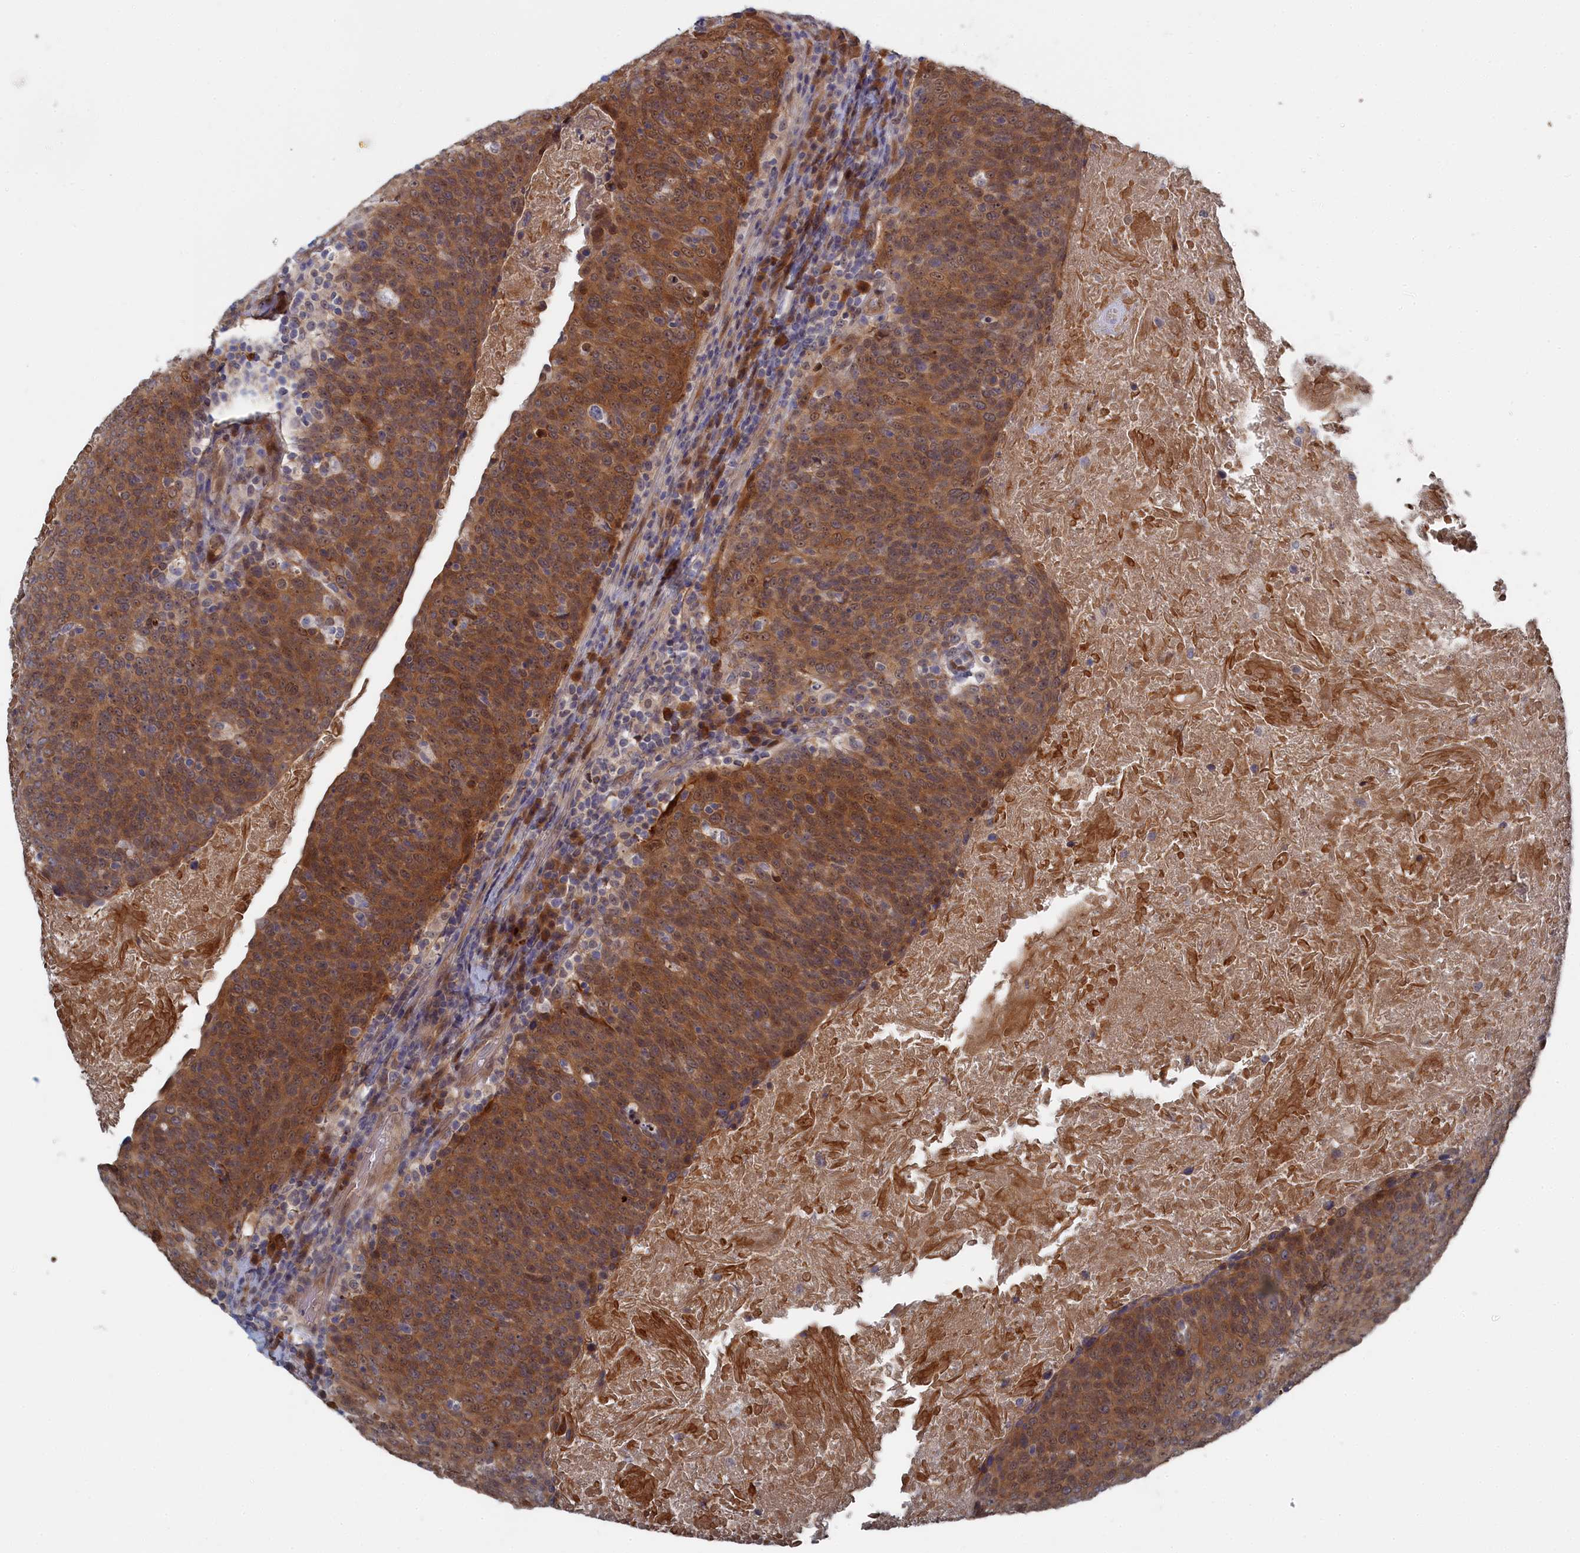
{"staining": {"intensity": "moderate", "quantity": ">75%", "location": "cytoplasmic/membranous"}, "tissue": "head and neck cancer", "cell_type": "Tumor cells", "image_type": "cancer", "snomed": [{"axis": "morphology", "description": "Squamous cell carcinoma, NOS"}, {"axis": "morphology", "description": "Squamous cell carcinoma, metastatic, NOS"}, {"axis": "topography", "description": "Lymph node"}, {"axis": "topography", "description": "Head-Neck"}], "caption": "IHC photomicrograph of neoplastic tissue: head and neck cancer (metastatic squamous cell carcinoma) stained using immunohistochemistry (IHC) displays medium levels of moderate protein expression localized specifically in the cytoplasmic/membranous of tumor cells, appearing as a cytoplasmic/membranous brown color.", "gene": "IRGQ", "patient": {"sex": "male", "age": 62}}